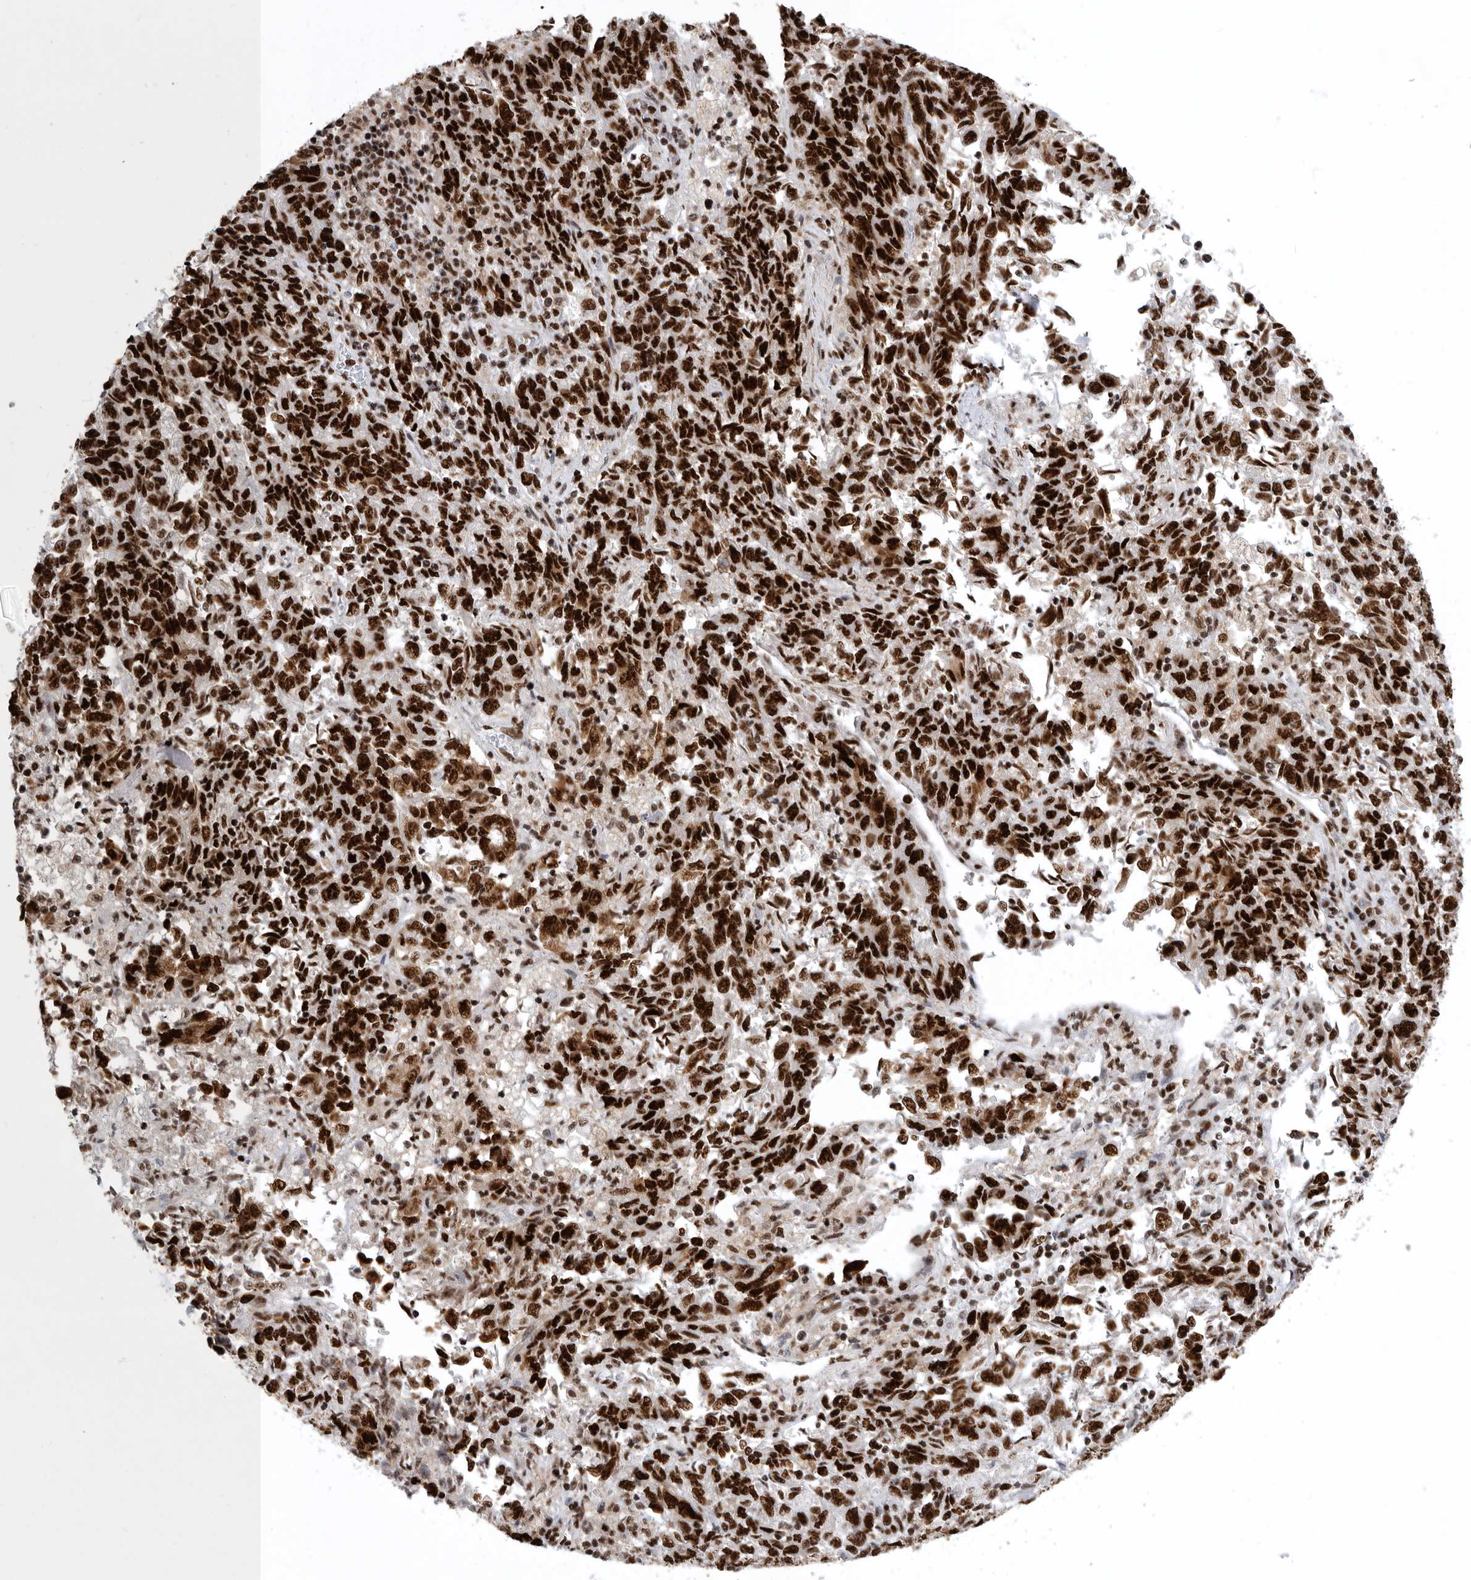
{"staining": {"intensity": "strong", "quantity": ">75%", "location": "nuclear"}, "tissue": "endometrial cancer", "cell_type": "Tumor cells", "image_type": "cancer", "snomed": [{"axis": "morphology", "description": "Adenocarcinoma, NOS"}, {"axis": "topography", "description": "Endometrium"}], "caption": "An IHC histopathology image of neoplastic tissue is shown. Protein staining in brown highlights strong nuclear positivity in endometrial cancer (adenocarcinoma) within tumor cells.", "gene": "BCLAF1", "patient": {"sex": "female", "age": 80}}